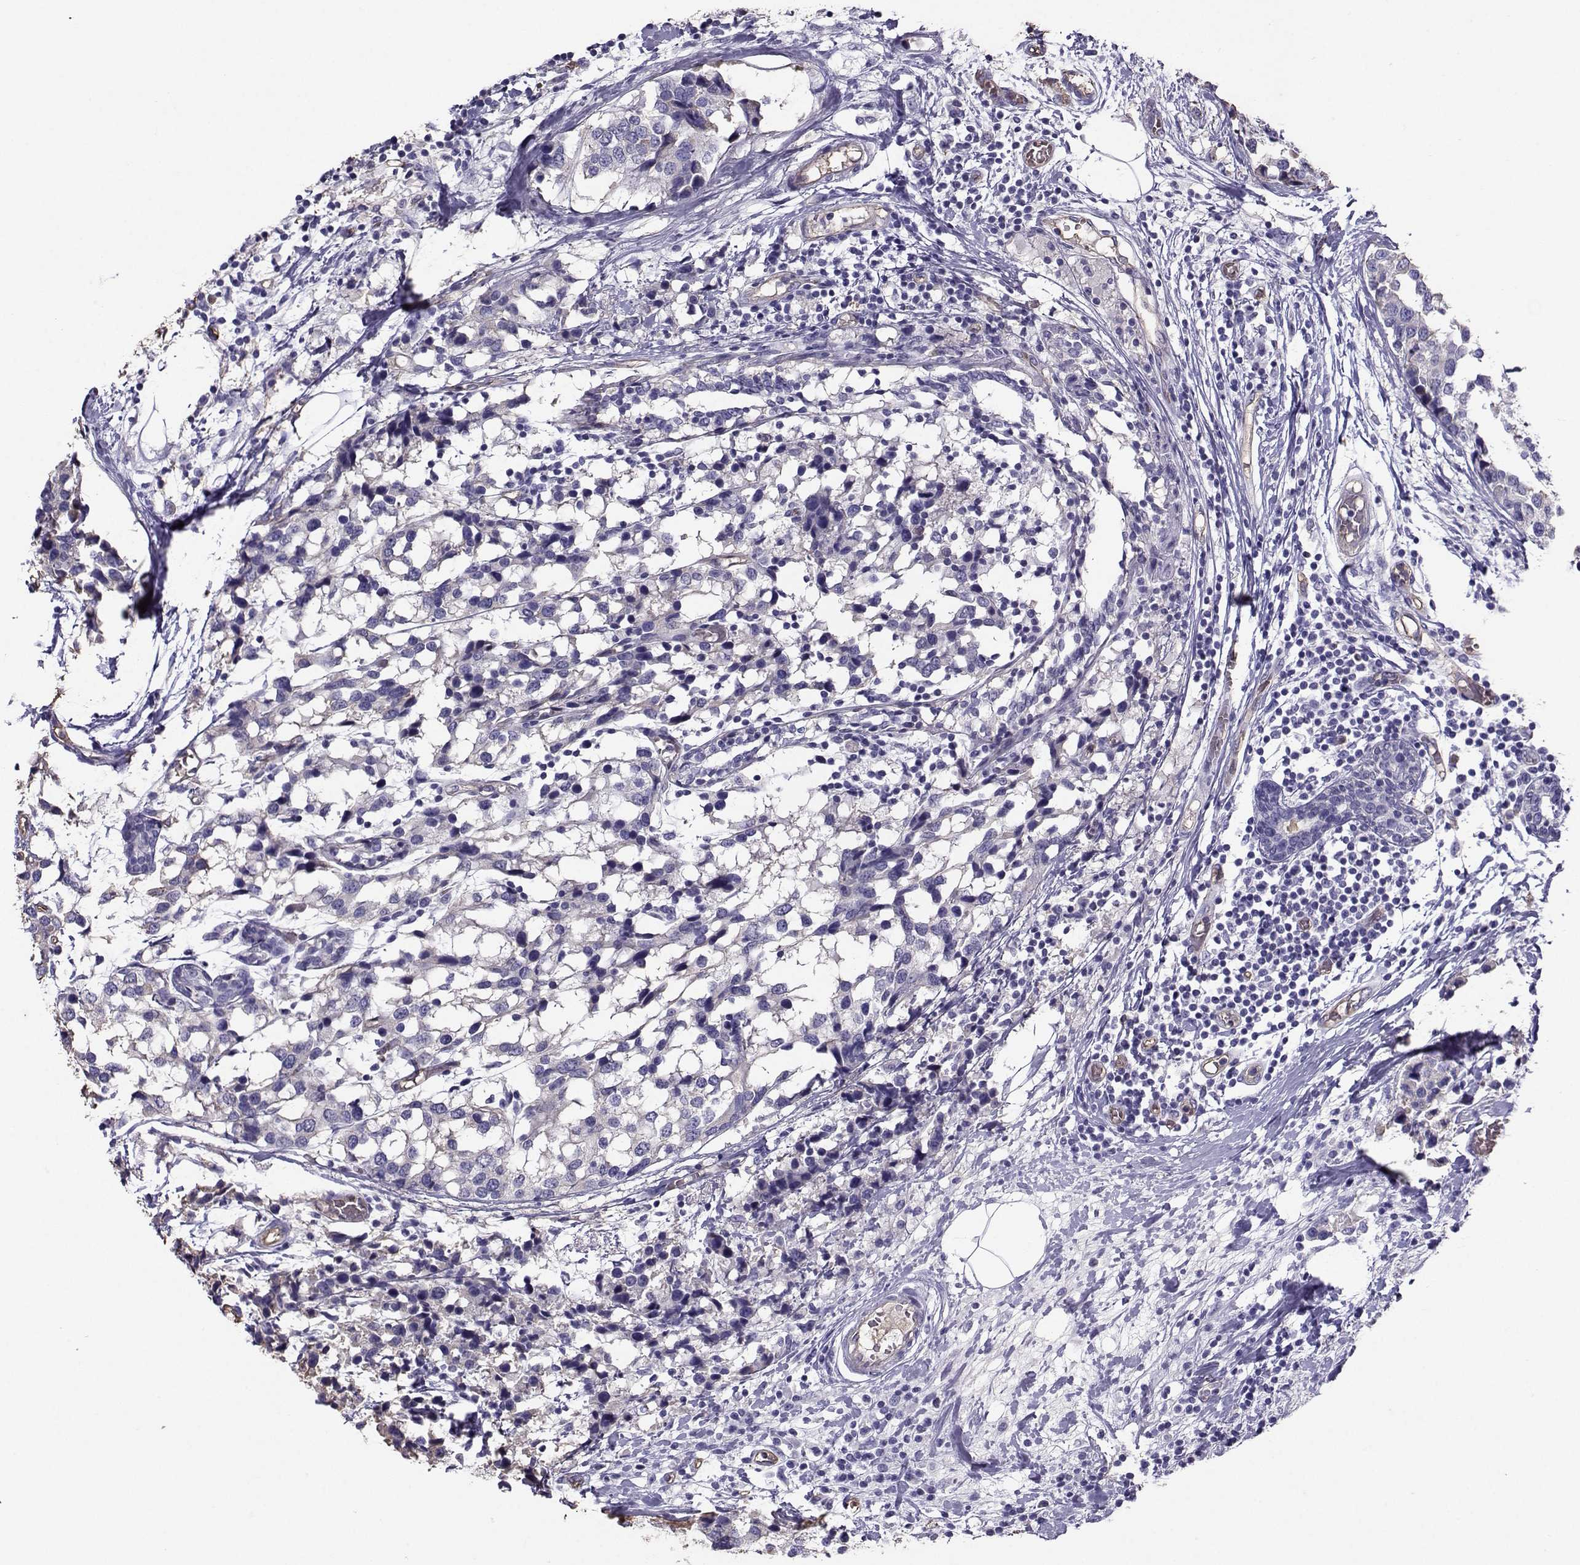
{"staining": {"intensity": "negative", "quantity": "none", "location": "none"}, "tissue": "breast cancer", "cell_type": "Tumor cells", "image_type": "cancer", "snomed": [{"axis": "morphology", "description": "Lobular carcinoma"}, {"axis": "topography", "description": "Breast"}], "caption": "There is no significant positivity in tumor cells of breast lobular carcinoma.", "gene": "CLUL1", "patient": {"sex": "female", "age": 59}}